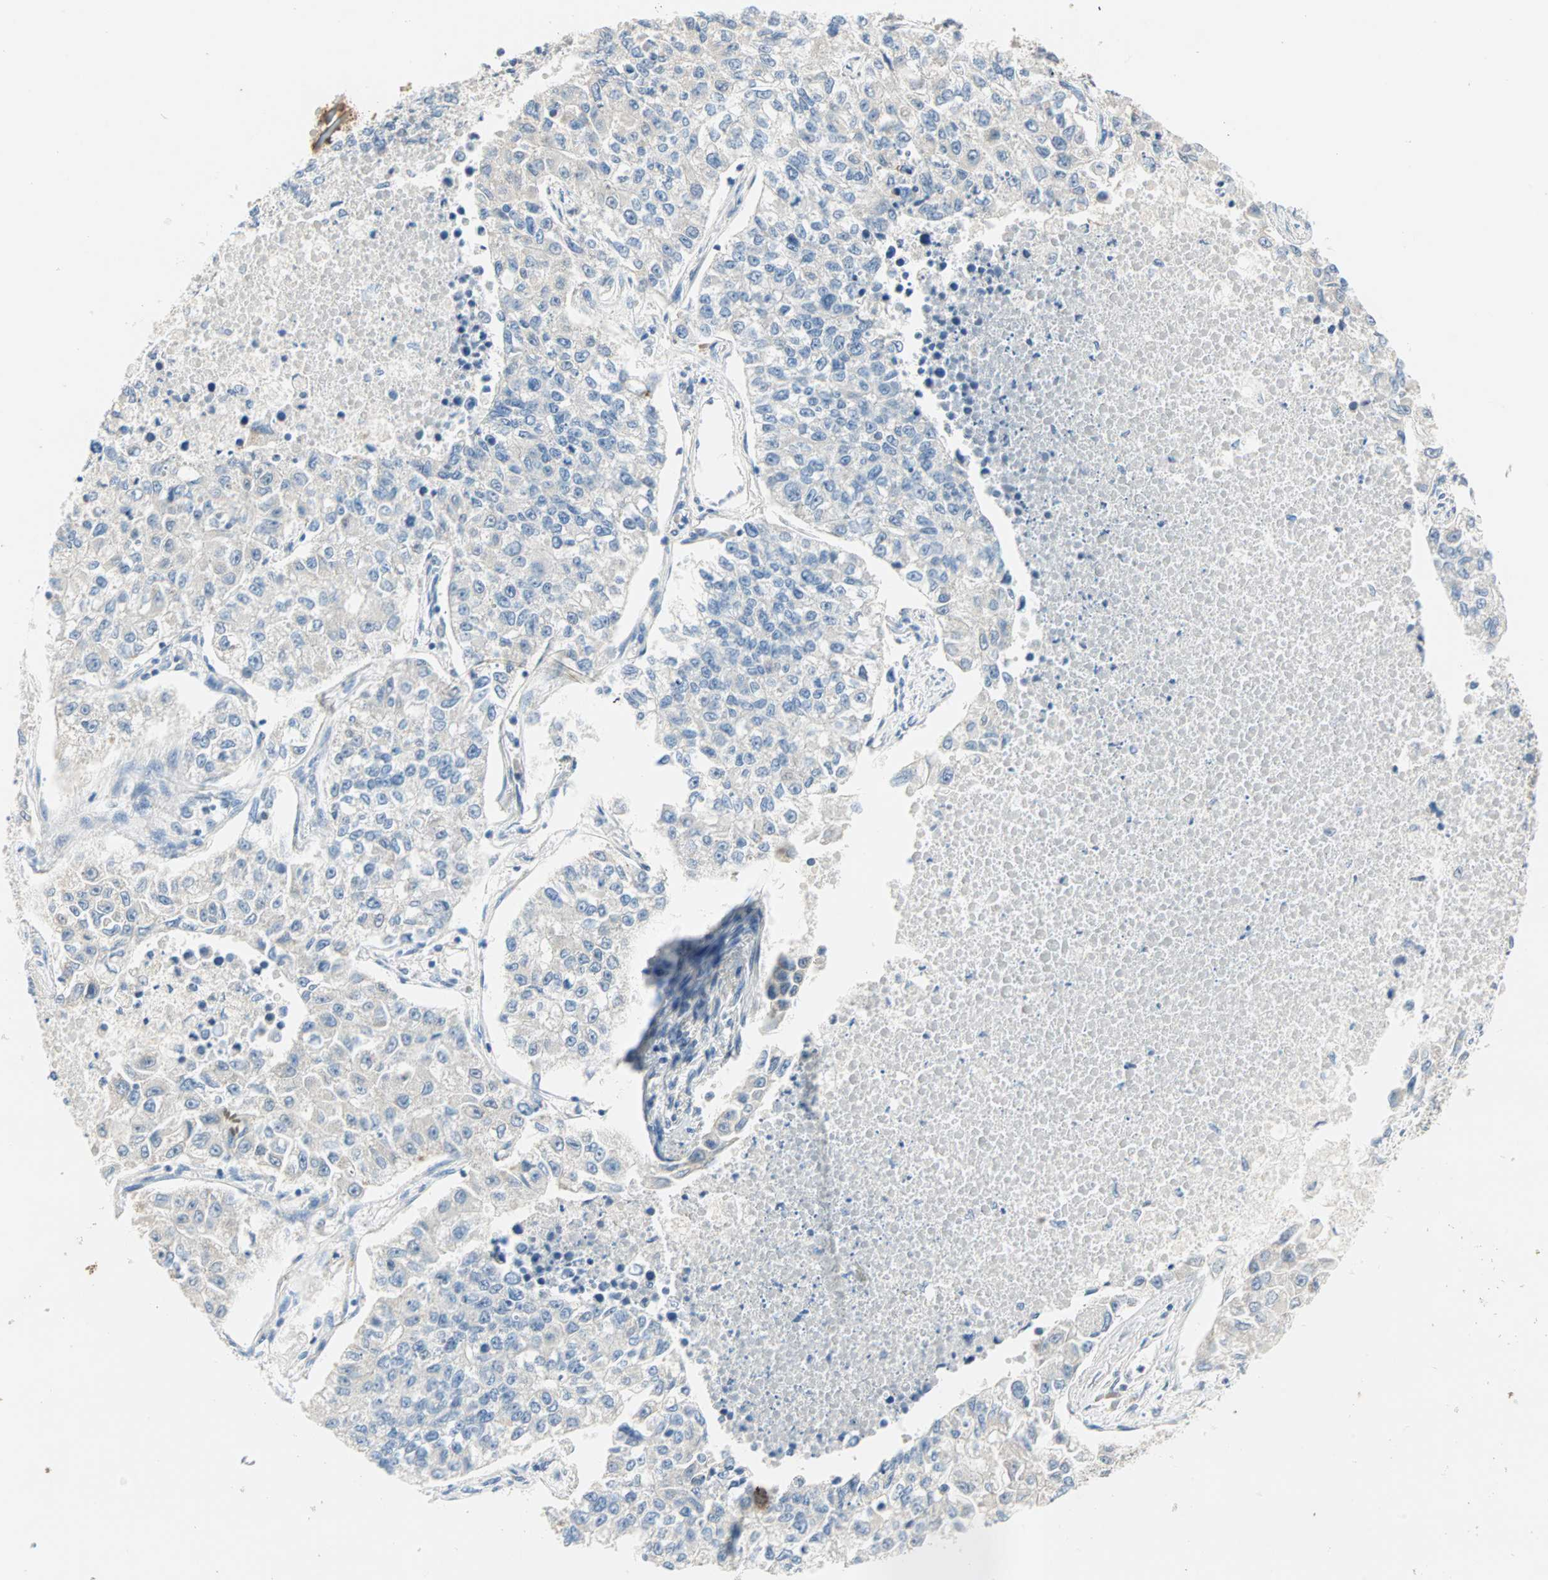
{"staining": {"intensity": "negative", "quantity": "none", "location": "none"}, "tissue": "lung cancer", "cell_type": "Tumor cells", "image_type": "cancer", "snomed": [{"axis": "morphology", "description": "Adenocarcinoma, NOS"}, {"axis": "topography", "description": "Lung"}], "caption": "Human adenocarcinoma (lung) stained for a protein using immunohistochemistry shows no expression in tumor cells.", "gene": "MPI", "patient": {"sex": "male", "age": 49}}